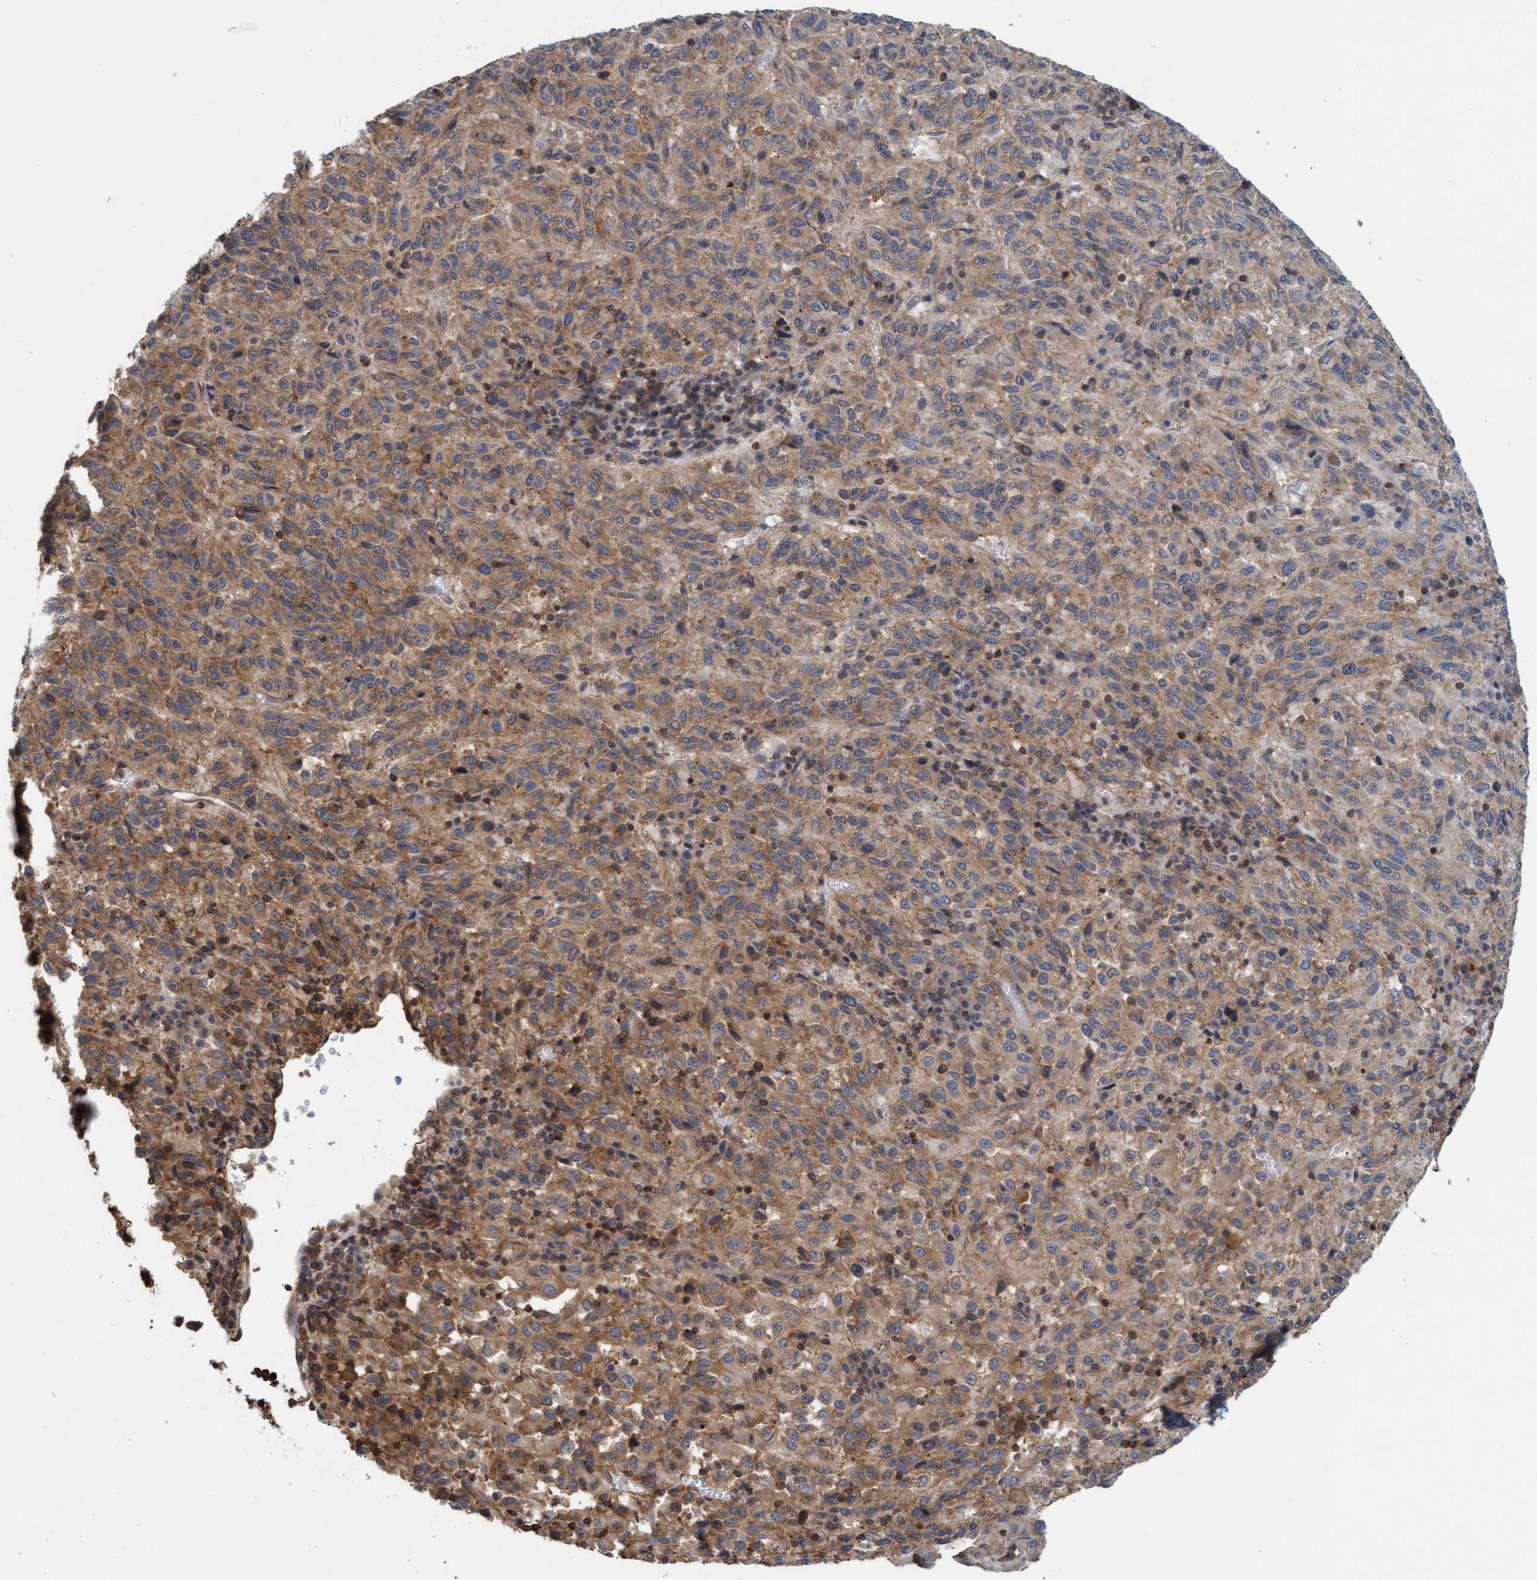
{"staining": {"intensity": "moderate", "quantity": ">75%", "location": "cytoplasmic/membranous"}, "tissue": "melanoma", "cell_type": "Tumor cells", "image_type": "cancer", "snomed": [{"axis": "morphology", "description": "Malignant melanoma, Metastatic site"}, {"axis": "topography", "description": "Lung"}], "caption": "Malignant melanoma (metastatic site) was stained to show a protein in brown. There is medium levels of moderate cytoplasmic/membranous expression in about >75% of tumor cells. (DAB (3,3'-diaminobenzidine) IHC, brown staining for protein, blue staining for nuclei).", "gene": "FXR2", "patient": {"sex": "male", "age": 64}}